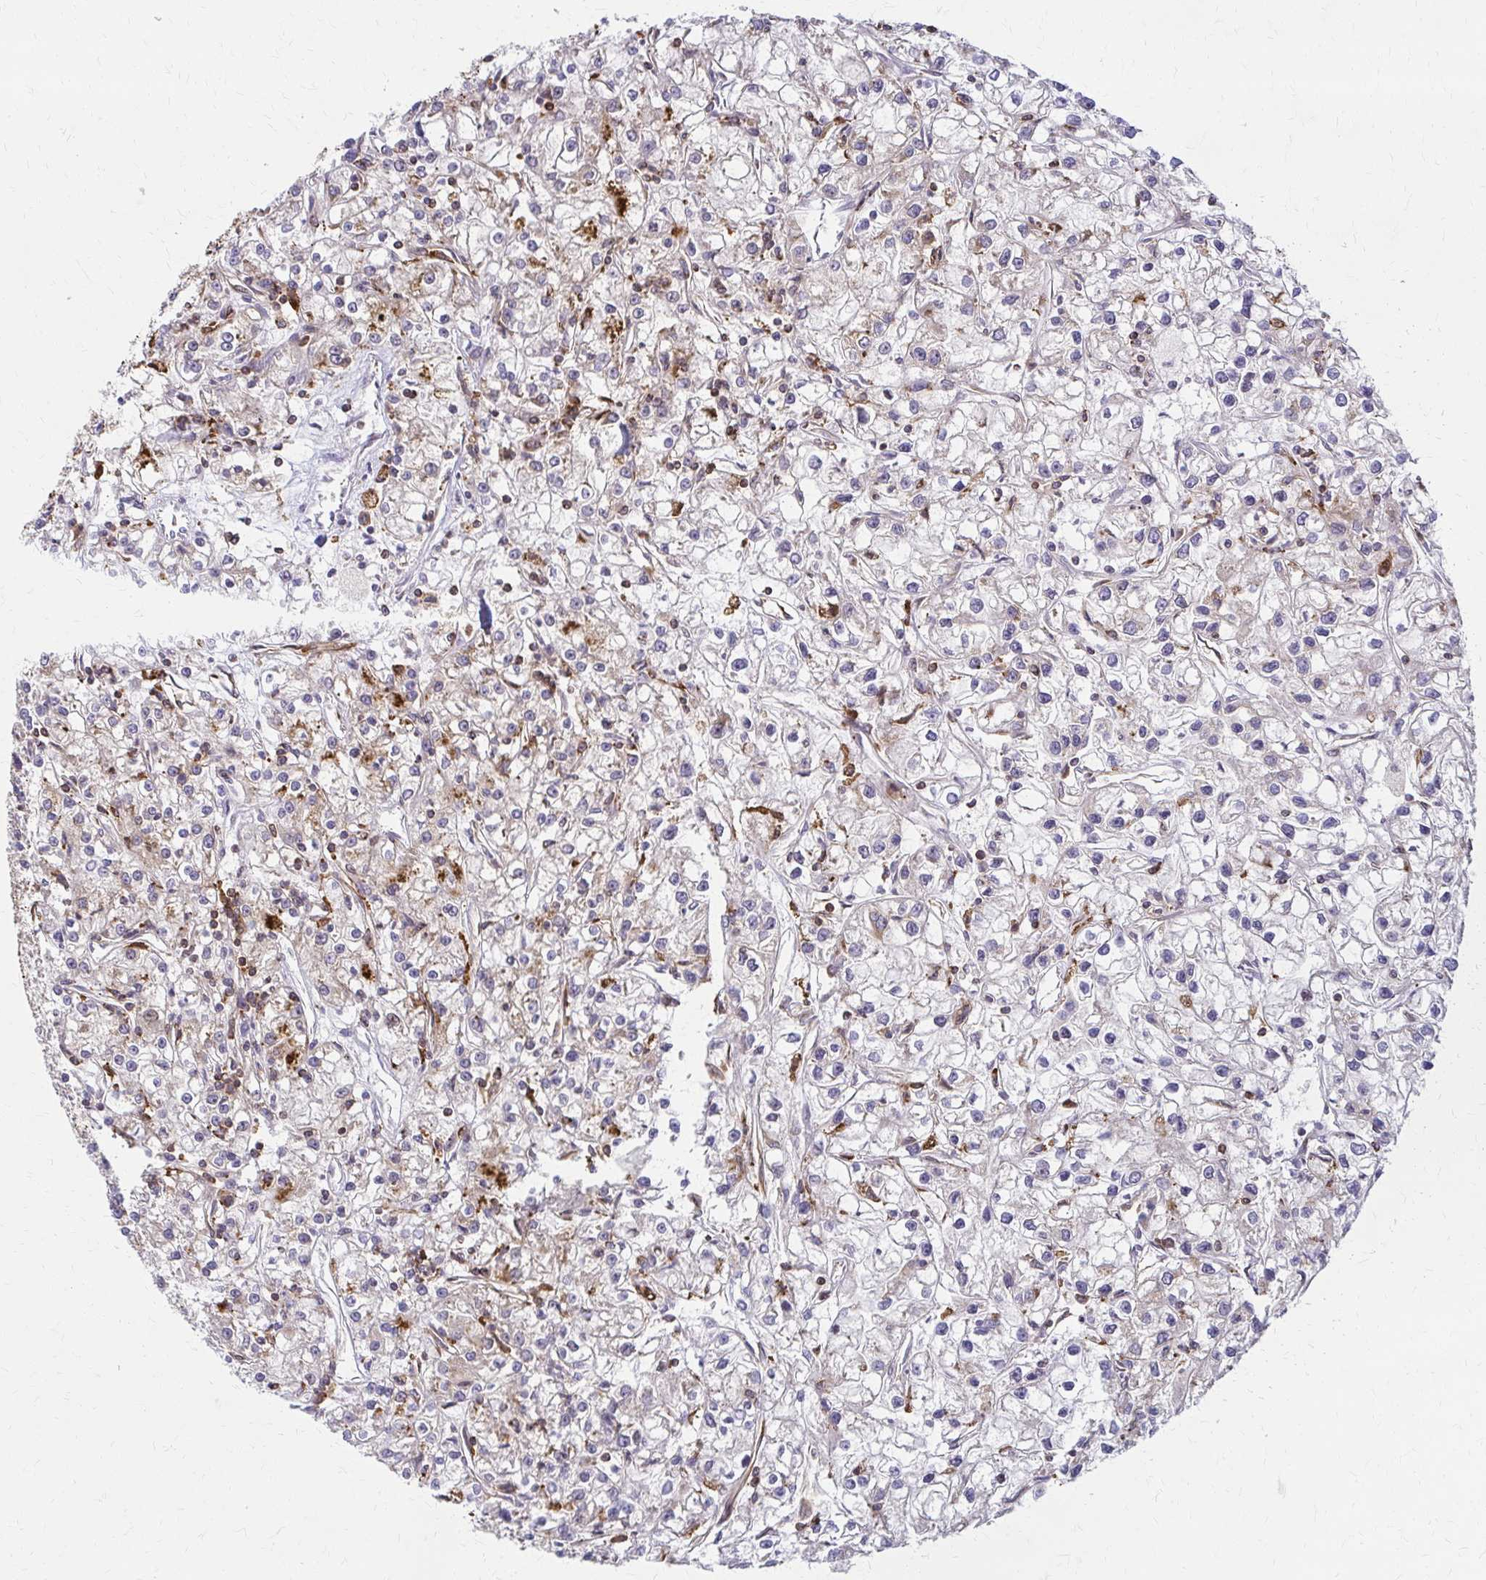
{"staining": {"intensity": "negative", "quantity": "none", "location": "none"}, "tissue": "renal cancer", "cell_type": "Tumor cells", "image_type": "cancer", "snomed": [{"axis": "morphology", "description": "Adenocarcinoma, NOS"}, {"axis": "topography", "description": "Kidney"}], "caption": "The photomicrograph demonstrates no staining of tumor cells in adenocarcinoma (renal).", "gene": "WASF2", "patient": {"sex": "female", "age": 59}}